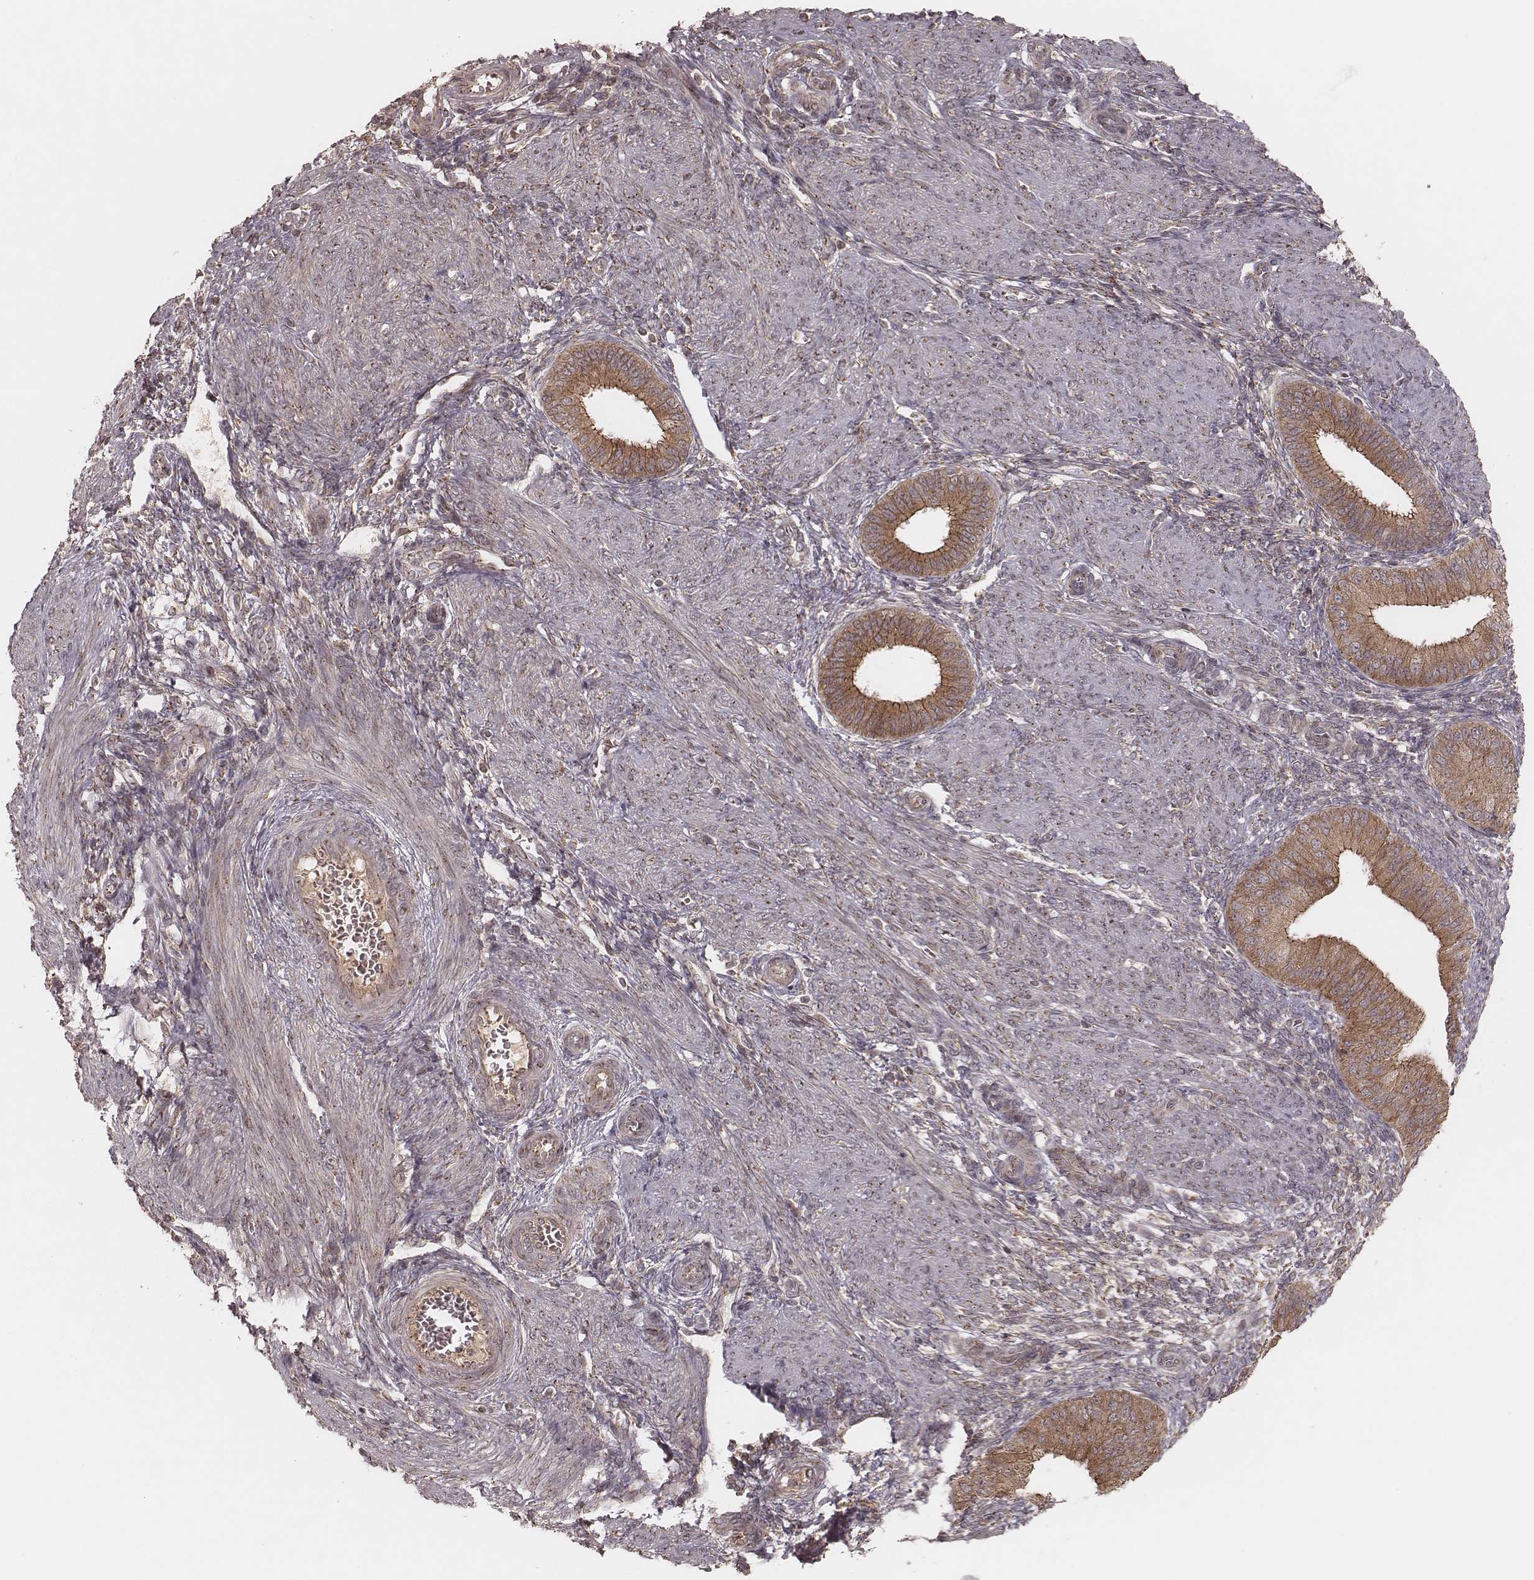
{"staining": {"intensity": "weak", "quantity": ">75%", "location": "cytoplasmic/membranous"}, "tissue": "endometrium", "cell_type": "Cells in endometrial stroma", "image_type": "normal", "snomed": [{"axis": "morphology", "description": "Normal tissue, NOS"}, {"axis": "topography", "description": "Endometrium"}], "caption": "Immunohistochemical staining of normal endometrium displays low levels of weak cytoplasmic/membranous staining in about >75% of cells in endometrial stroma.", "gene": "MYO19", "patient": {"sex": "female", "age": 39}}